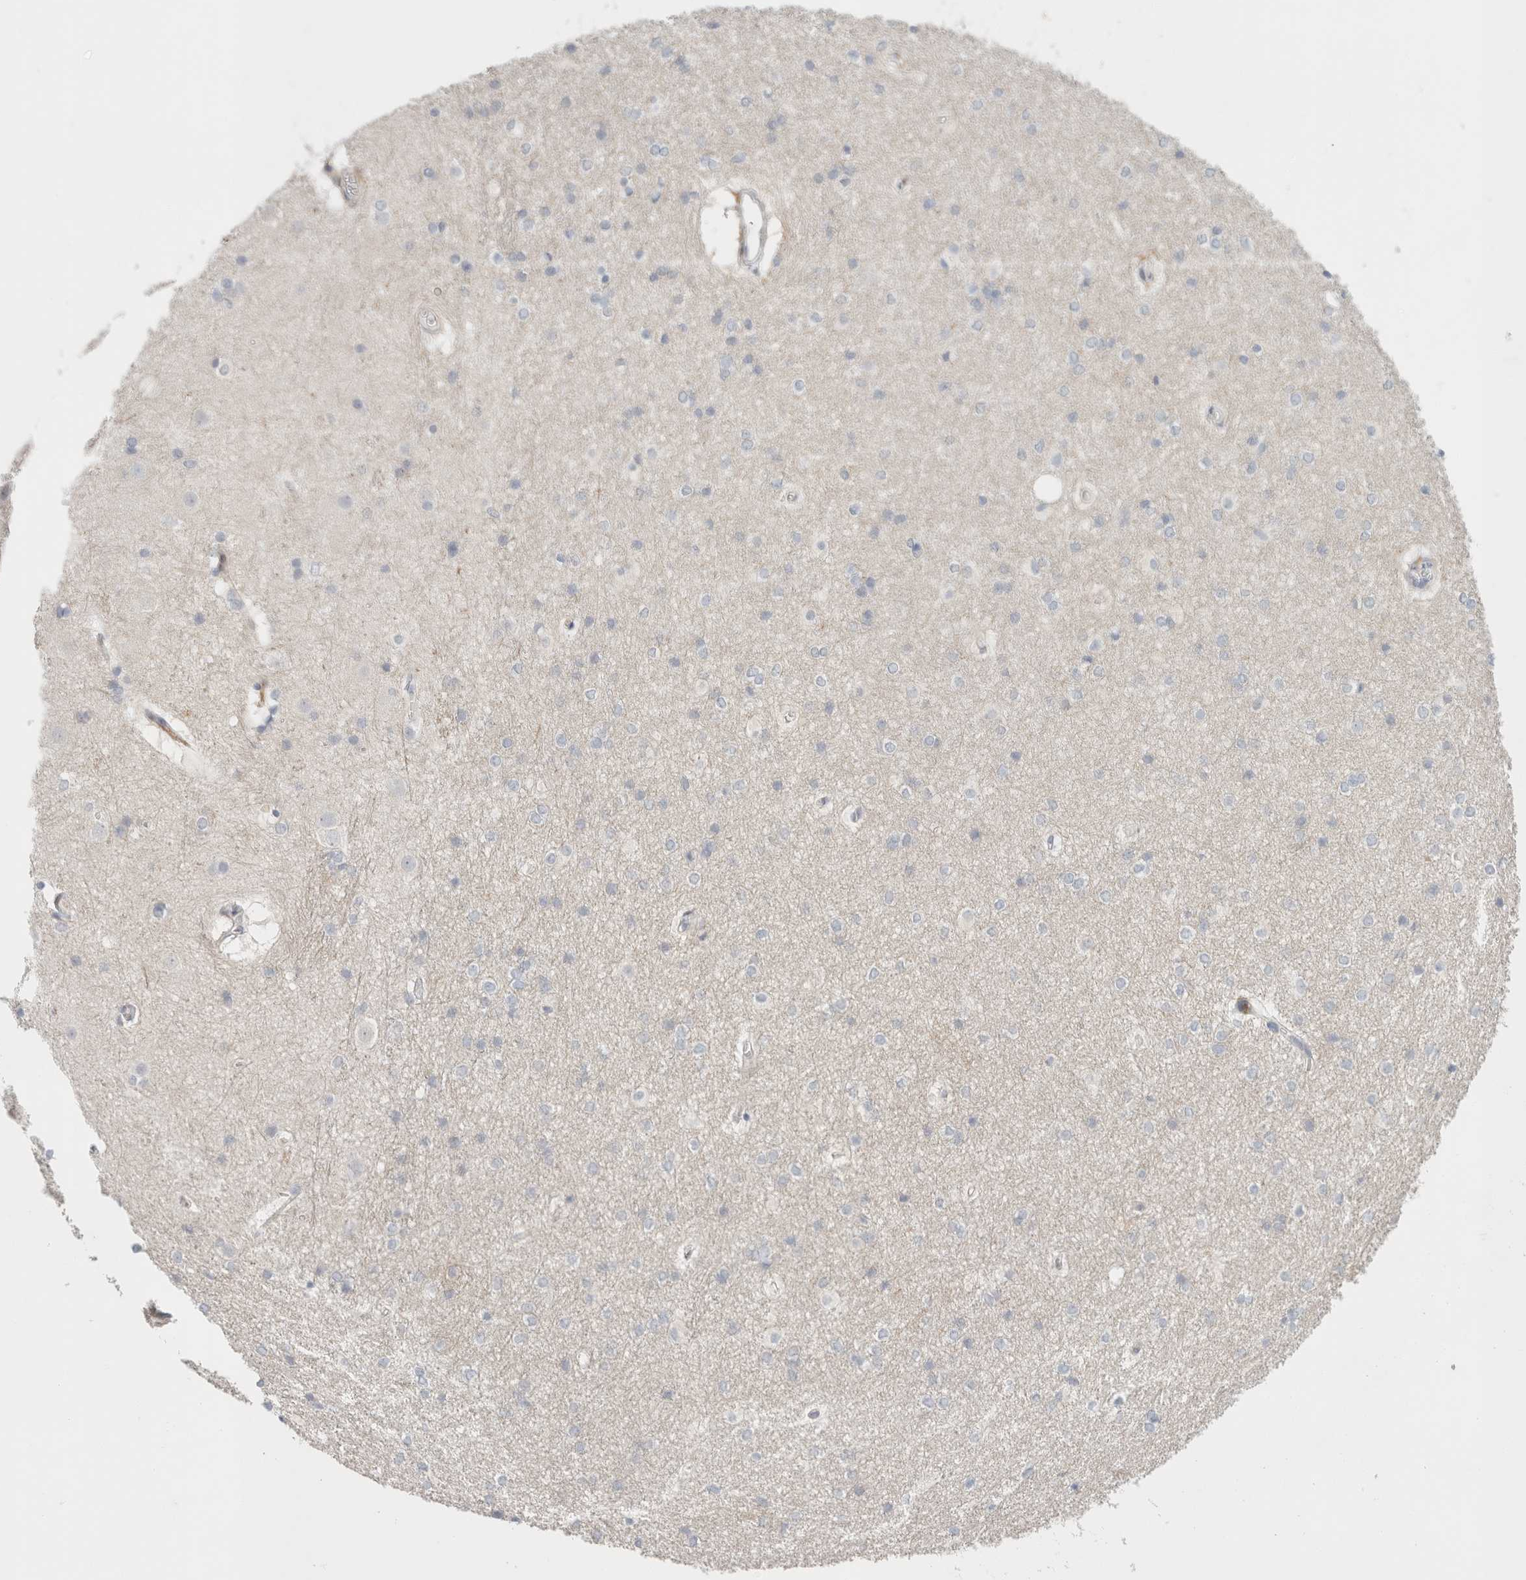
{"staining": {"intensity": "negative", "quantity": "none", "location": "none"}, "tissue": "caudate", "cell_type": "Glial cells", "image_type": "normal", "snomed": [{"axis": "morphology", "description": "Normal tissue, NOS"}, {"axis": "topography", "description": "Lateral ventricle wall"}], "caption": "An IHC histopathology image of normal caudate is shown. There is no staining in glial cells of caudate.", "gene": "P2RY2", "patient": {"sex": "female", "age": 19}}